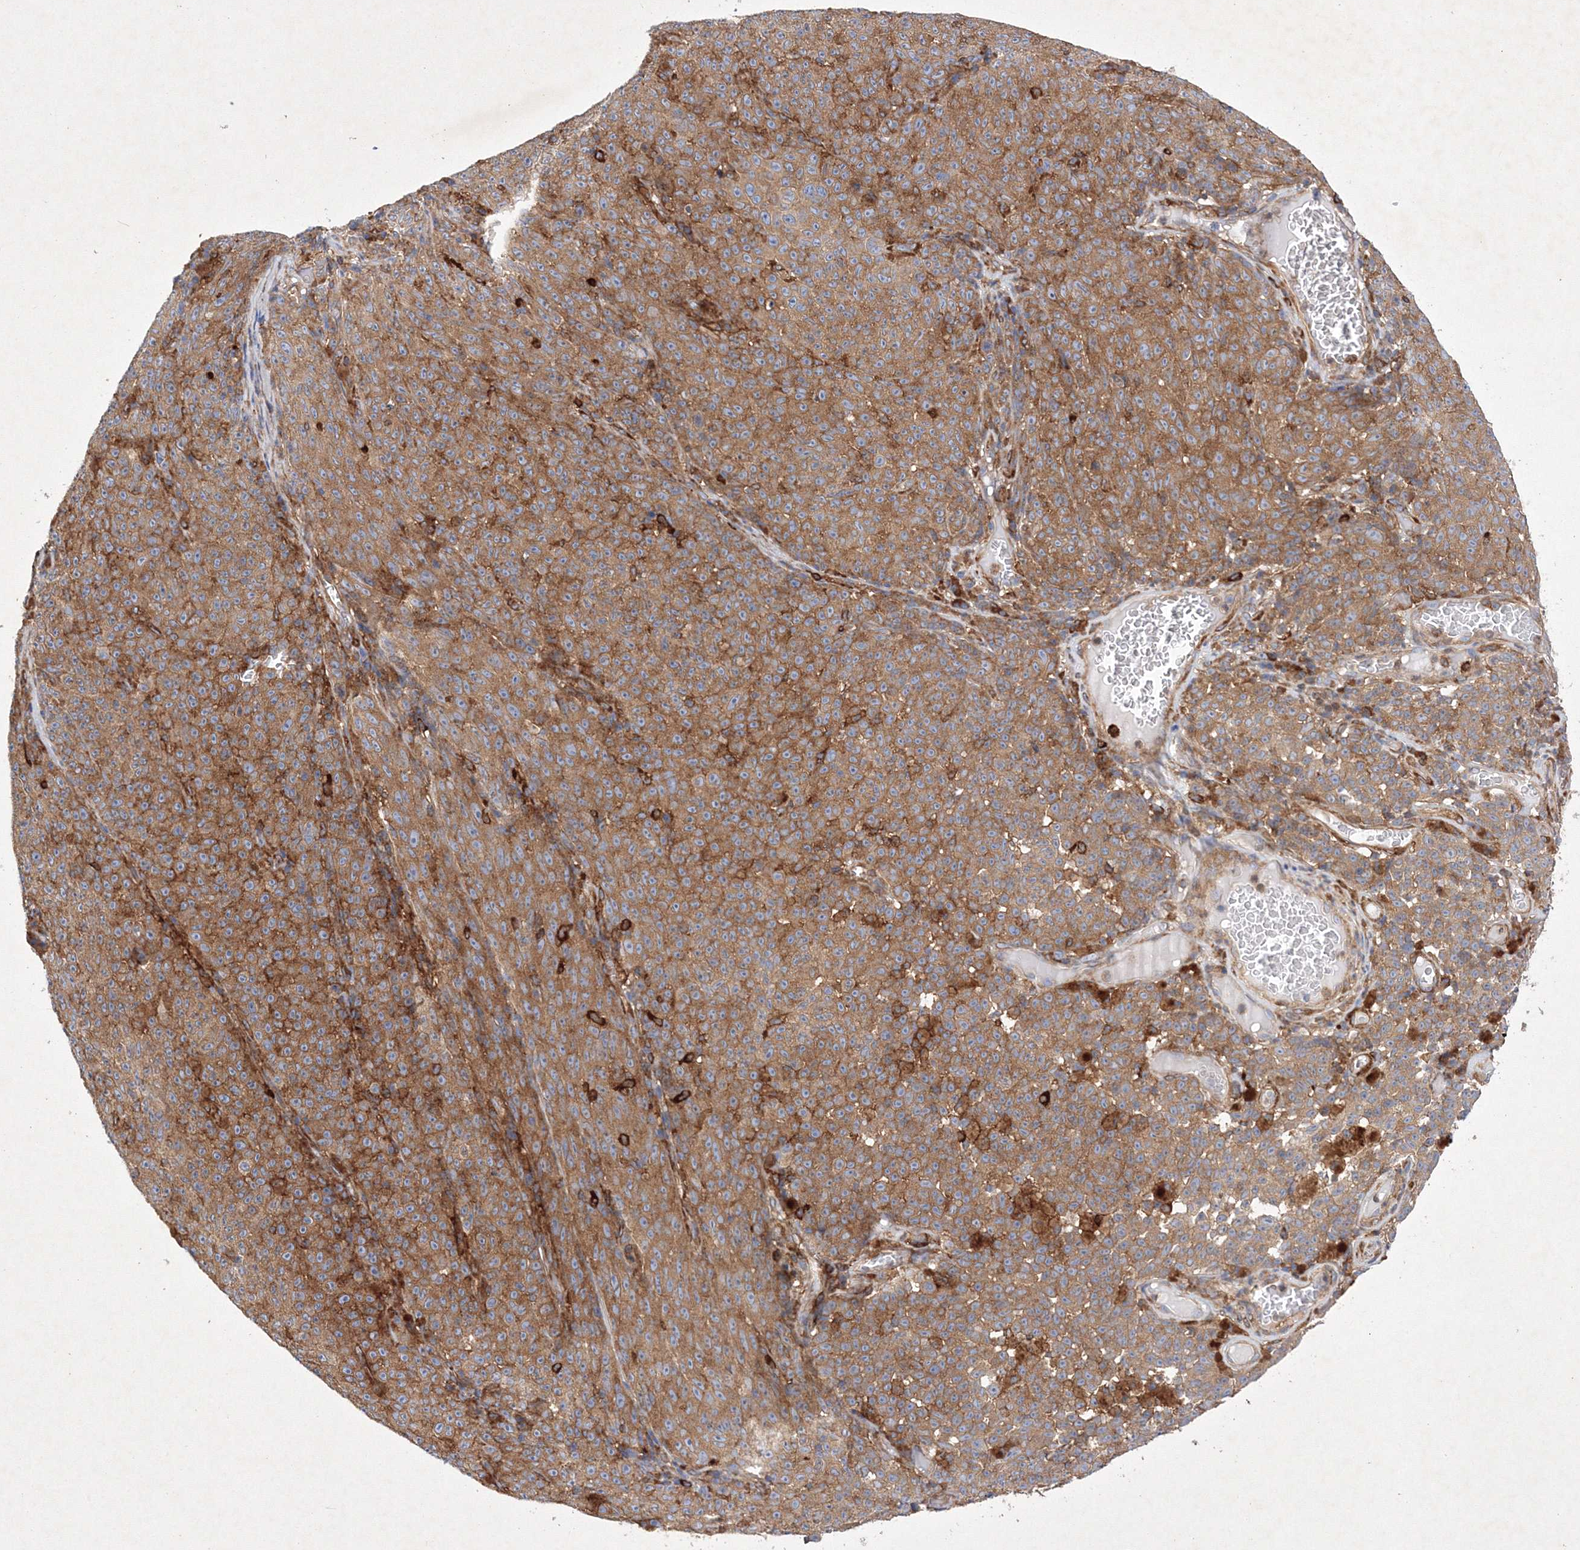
{"staining": {"intensity": "moderate", "quantity": ">75%", "location": "cytoplasmic/membranous"}, "tissue": "melanoma", "cell_type": "Tumor cells", "image_type": "cancer", "snomed": [{"axis": "morphology", "description": "Malignant melanoma, NOS"}, {"axis": "topography", "description": "Skin"}], "caption": "Moderate cytoplasmic/membranous protein staining is present in approximately >75% of tumor cells in malignant melanoma.", "gene": "SNX18", "patient": {"sex": "female", "age": 82}}